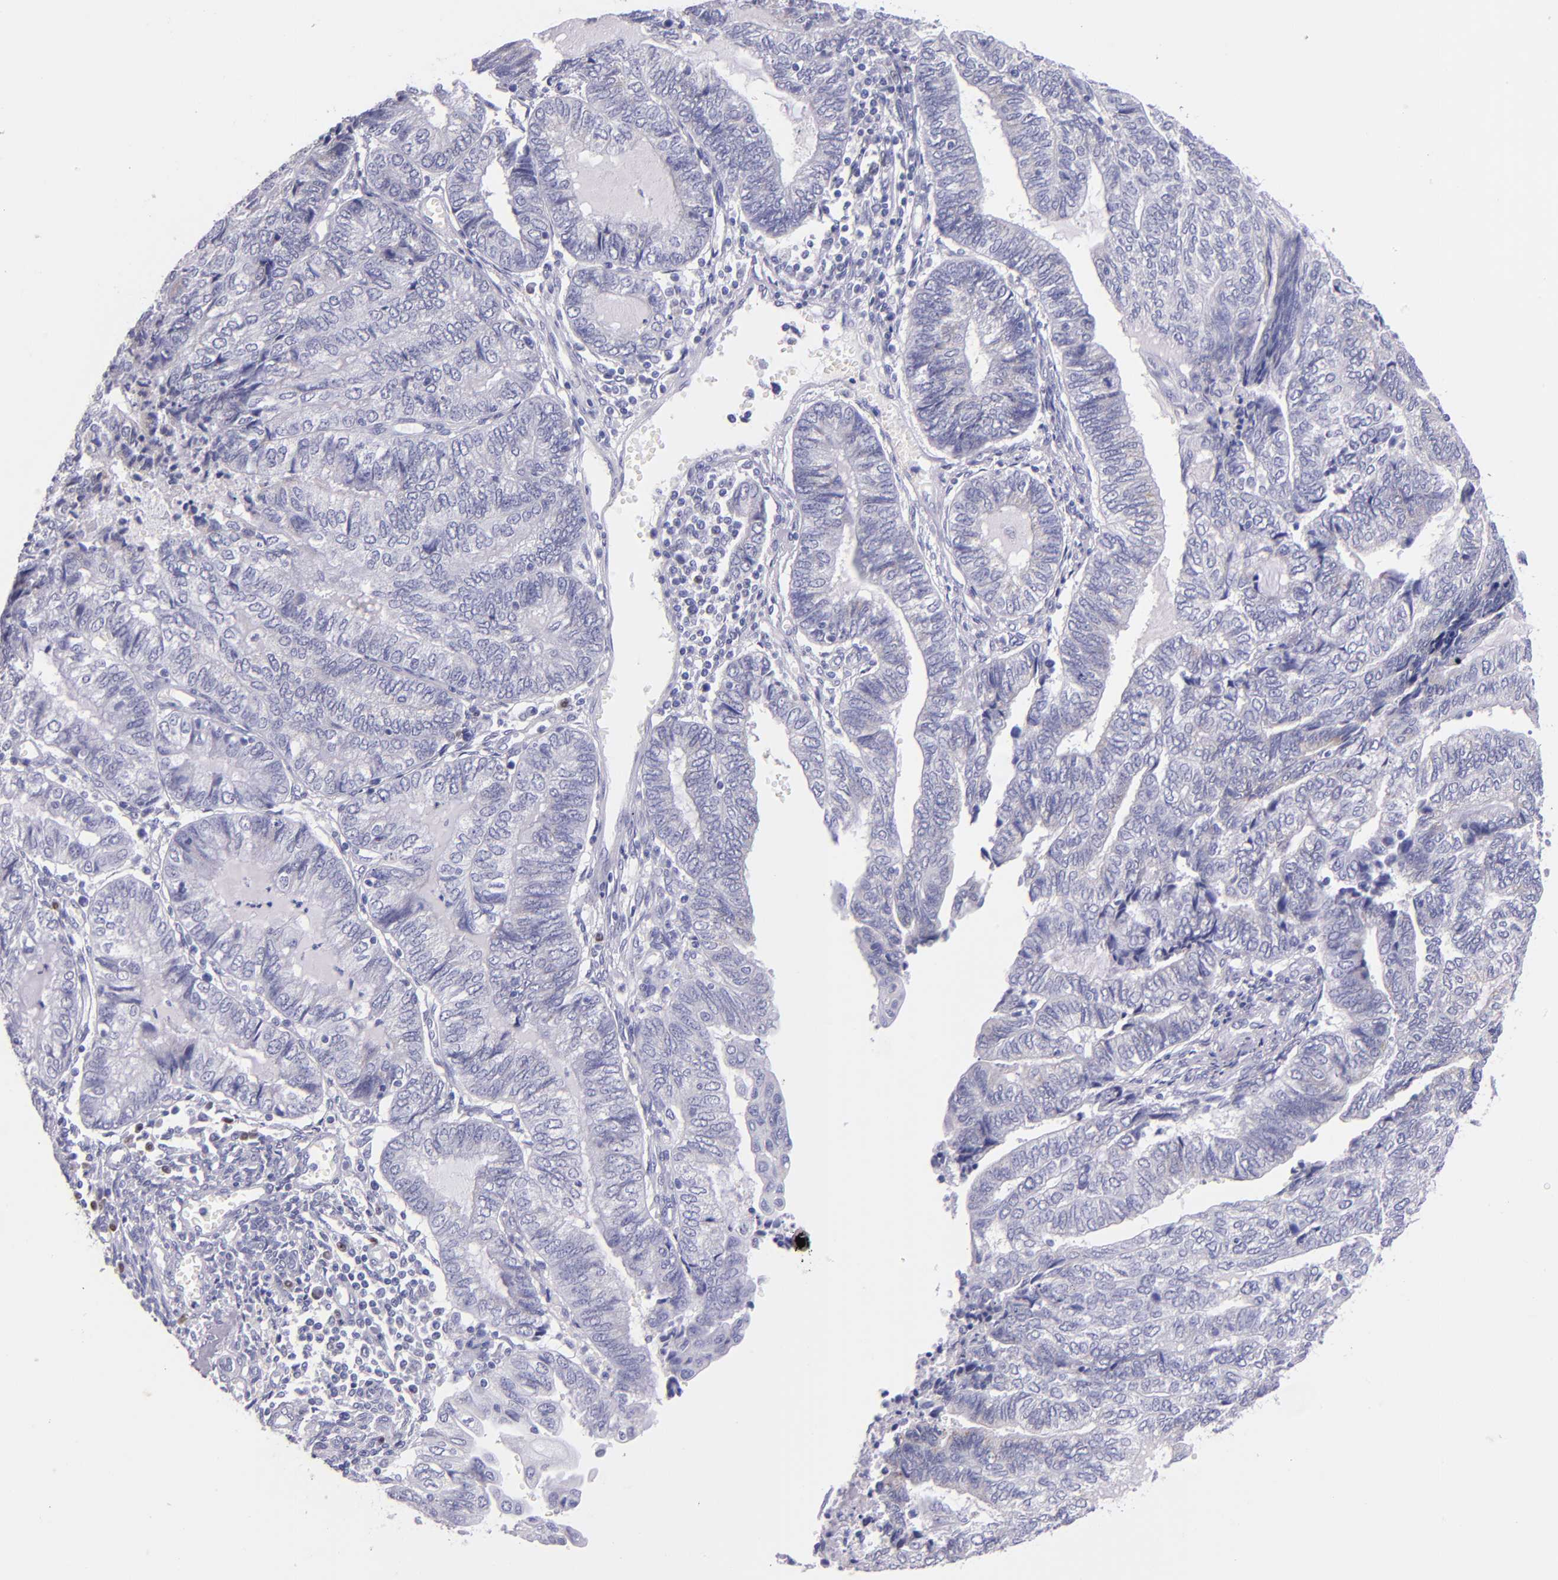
{"staining": {"intensity": "negative", "quantity": "none", "location": "none"}, "tissue": "endometrial cancer", "cell_type": "Tumor cells", "image_type": "cancer", "snomed": [{"axis": "morphology", "description": "Adenocarcinoma, NOS"}, {"axis": "topography", "description": "Uterus"}, {"axis": "topography", "description": "Endometrium"}], "caption": "Tumor cells show no significant protein positivity in adenocarcinoma (endometrial).", "gene": "IRF4", "patient": {"sex": "female", "age": 70}}